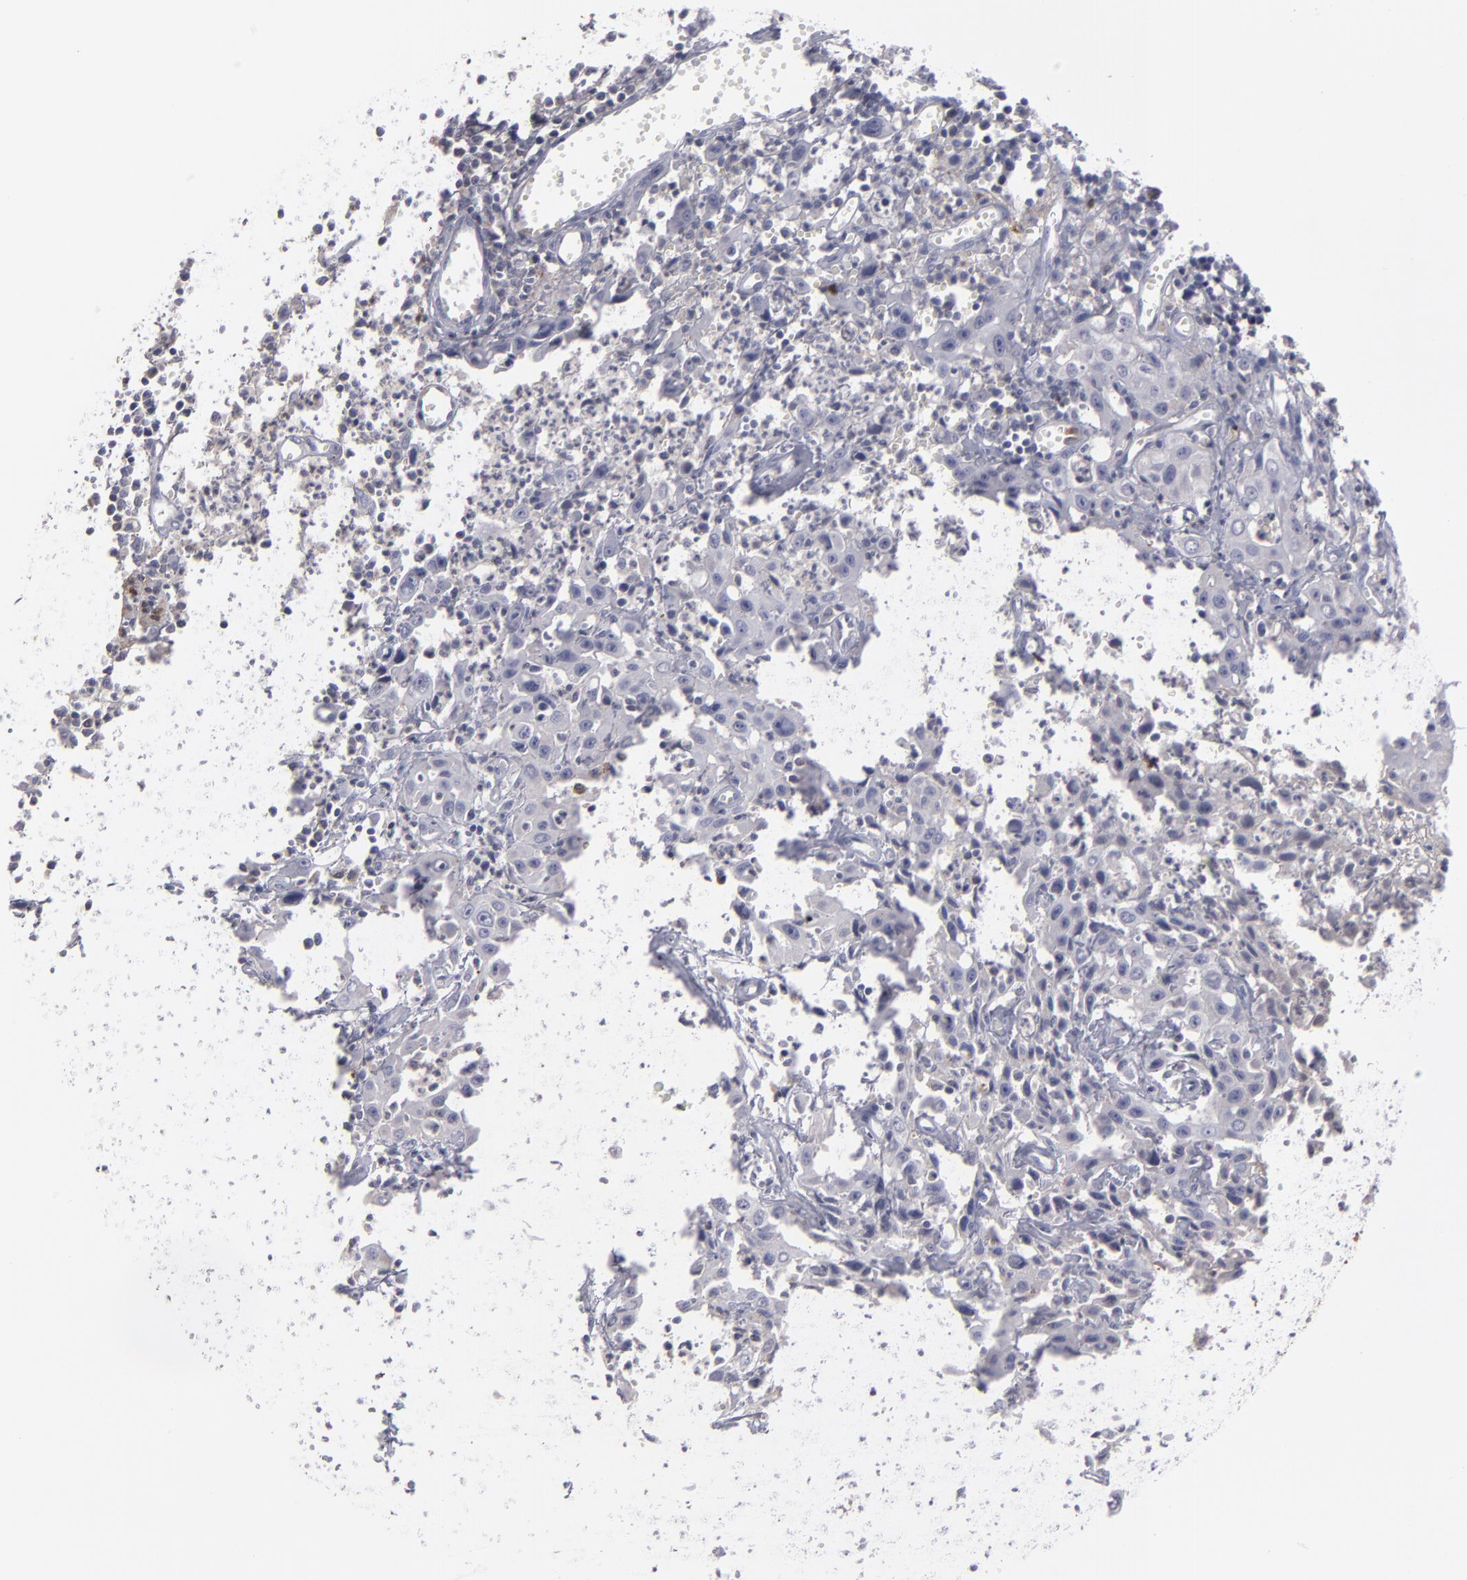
{"staining": {"intensity": "negative", "quantity": "none", "location": "none"}, "tissue": "urothelial cancer", "cell_type": "Tumor cells", "image_type": "cancer", "snomed": [{"axis": "morphology", "description": "Urothelial carcinoma, High grade"}, {"axis": "topography", "description": "Urinary bladder"}], "caption": "A photomicrograph of urothelial cancer stained for a protein exhibits no brown staining in tumor cells.", "gene": "SEMA3G", "patient": {"sex": "male", "age": 66}}